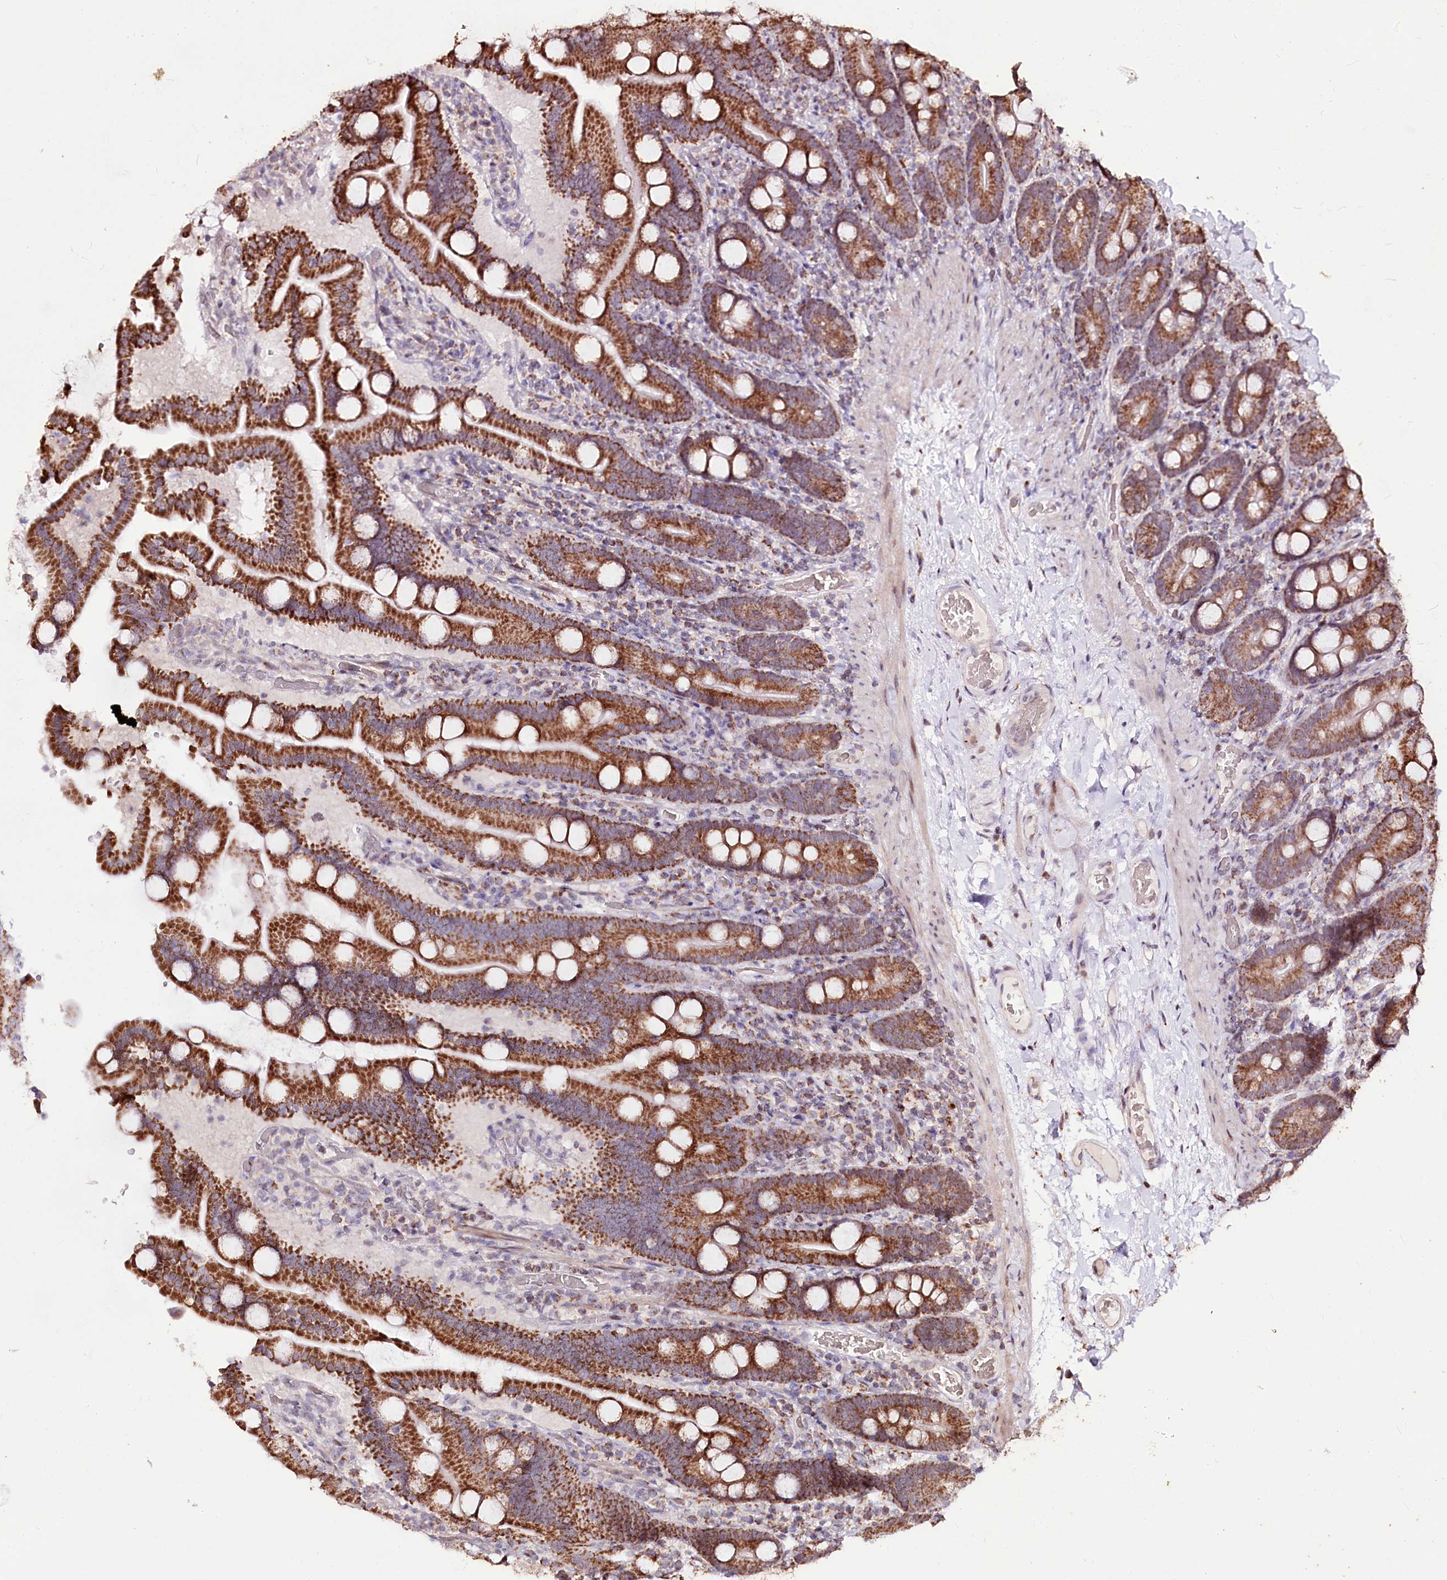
{"staining": {"intensity": "moderate", "quantity": "25%-75%", "location": "cytoplasmic/membranous"}, "tissue": "duodenum", "cell_type": "Glandular cells", "image_type": "normal", "snomed": [{"axis": "morphology", "description": "Normal tissue, NOS"}, {"axis": "topography", "description": "Duodenum"}], "caption": "Immunohistochemical staining of normal duodenum displays moderate cytoplasmic/membranous protein expression in approximately 25%-75% of glandular cells.", "gene": "CARD19", "patient": {"sex": "male", "age": 55}}